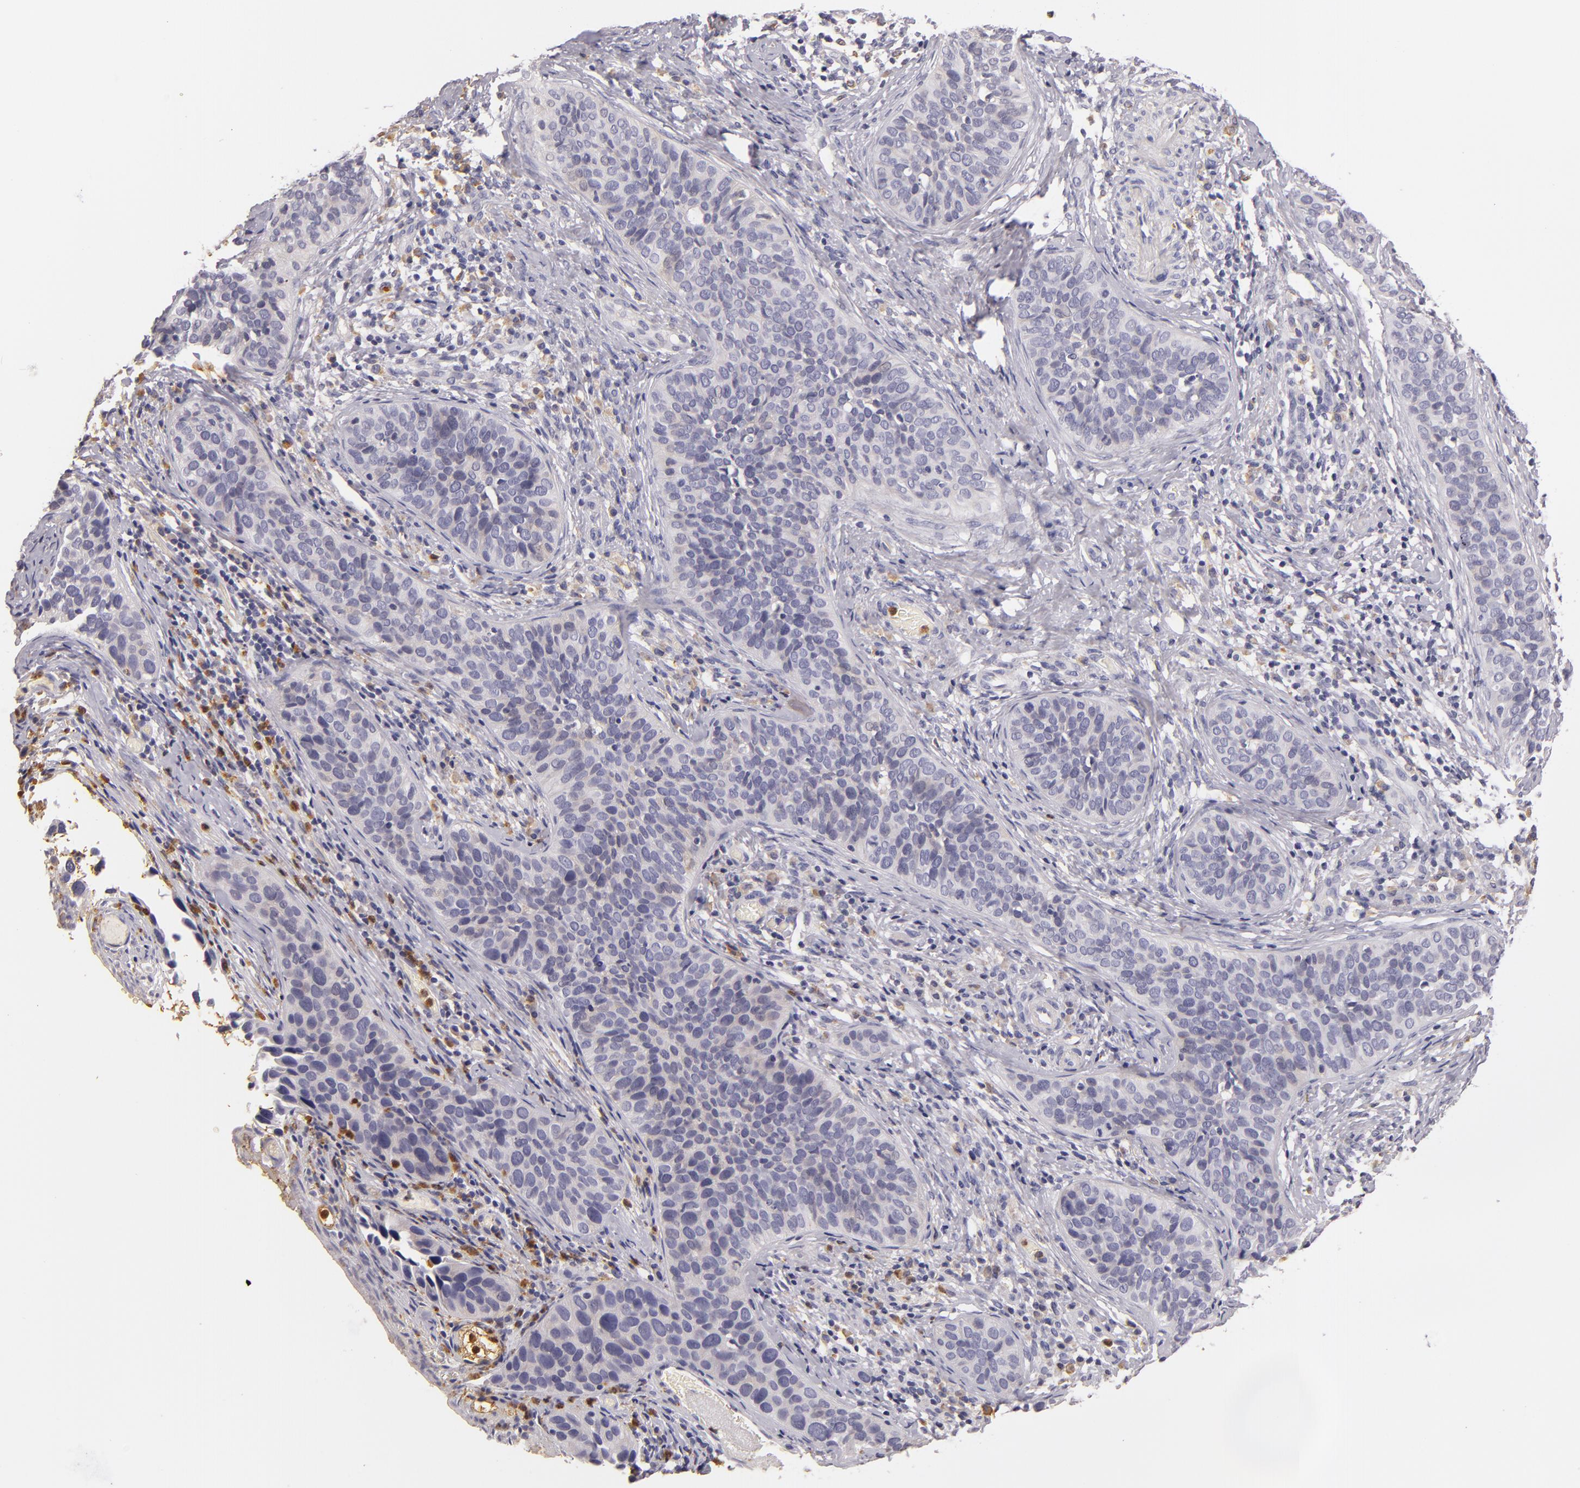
{"staining": {"intensity": "negative", "quantity": "none", "location": "none"}, "tissue": "cervical cancer", "cell_type": "Tumor cells", "image_type": "cancer", "snomed": [{"axis": "morphology", "description": "Squamous cell carcinoma, NOS"}, {"axis": "topography", "description": "Cervix"}], "caption": "Immunohistochemical staining of cervical cancer demonstrates no significant staining in tumor cells.", "gene": "TLR8", "patient": {"sex": "female", "age": 31}}